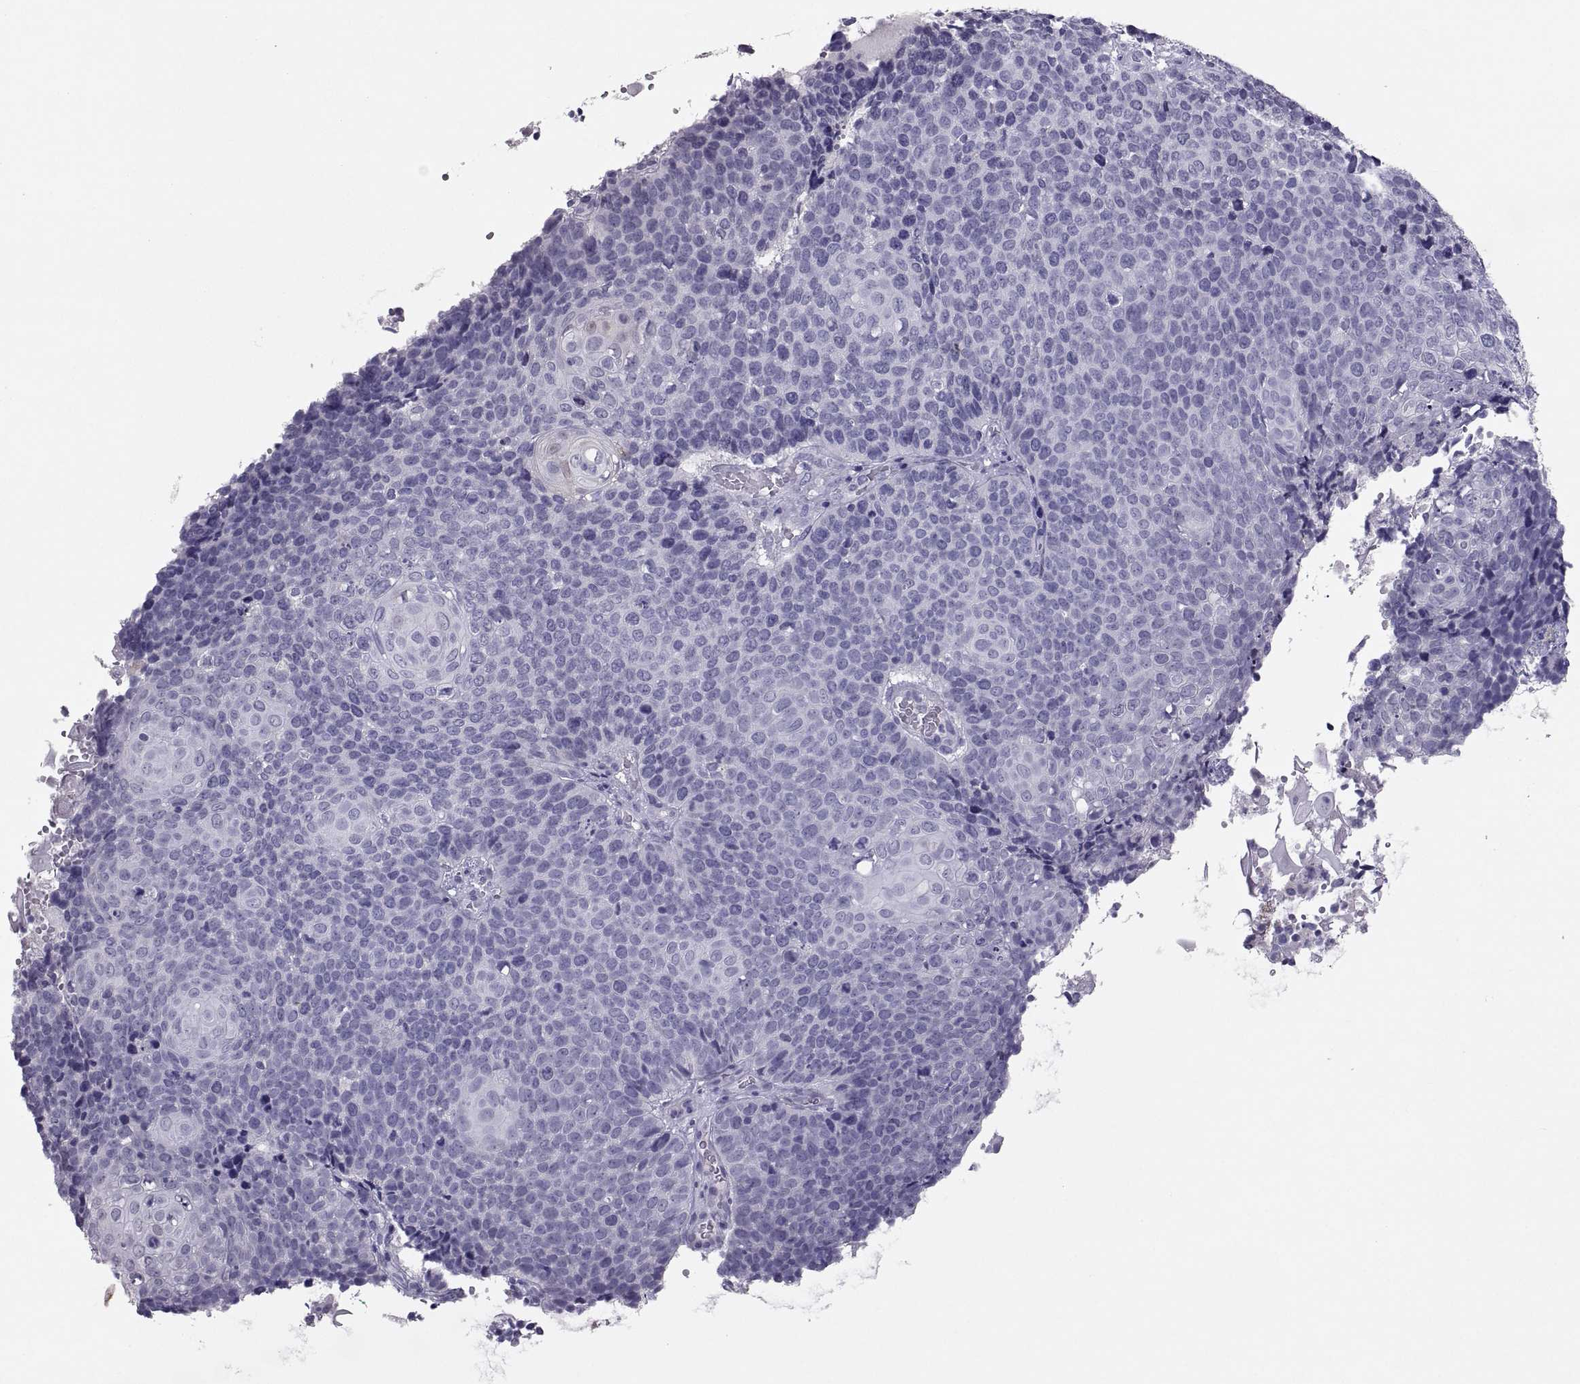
{"staining": {"intensity": "negative", "quantity": "none", "location": "none"}, "tissue": "cervical cancer", "cell_type": "Tumor cells", "image_type": "cancer", "snomed": [{"axis": "morphology", "description": "Squamous cell carcinoma, NOS"}, {"axis": "topography", "description": "Cervix"}], "caption": "There is no significant positivity in tumor cells of cervical squamous cell carcinoma.", "gene": "IGSF1", "patient": {"sex": "female", "age": 39}}